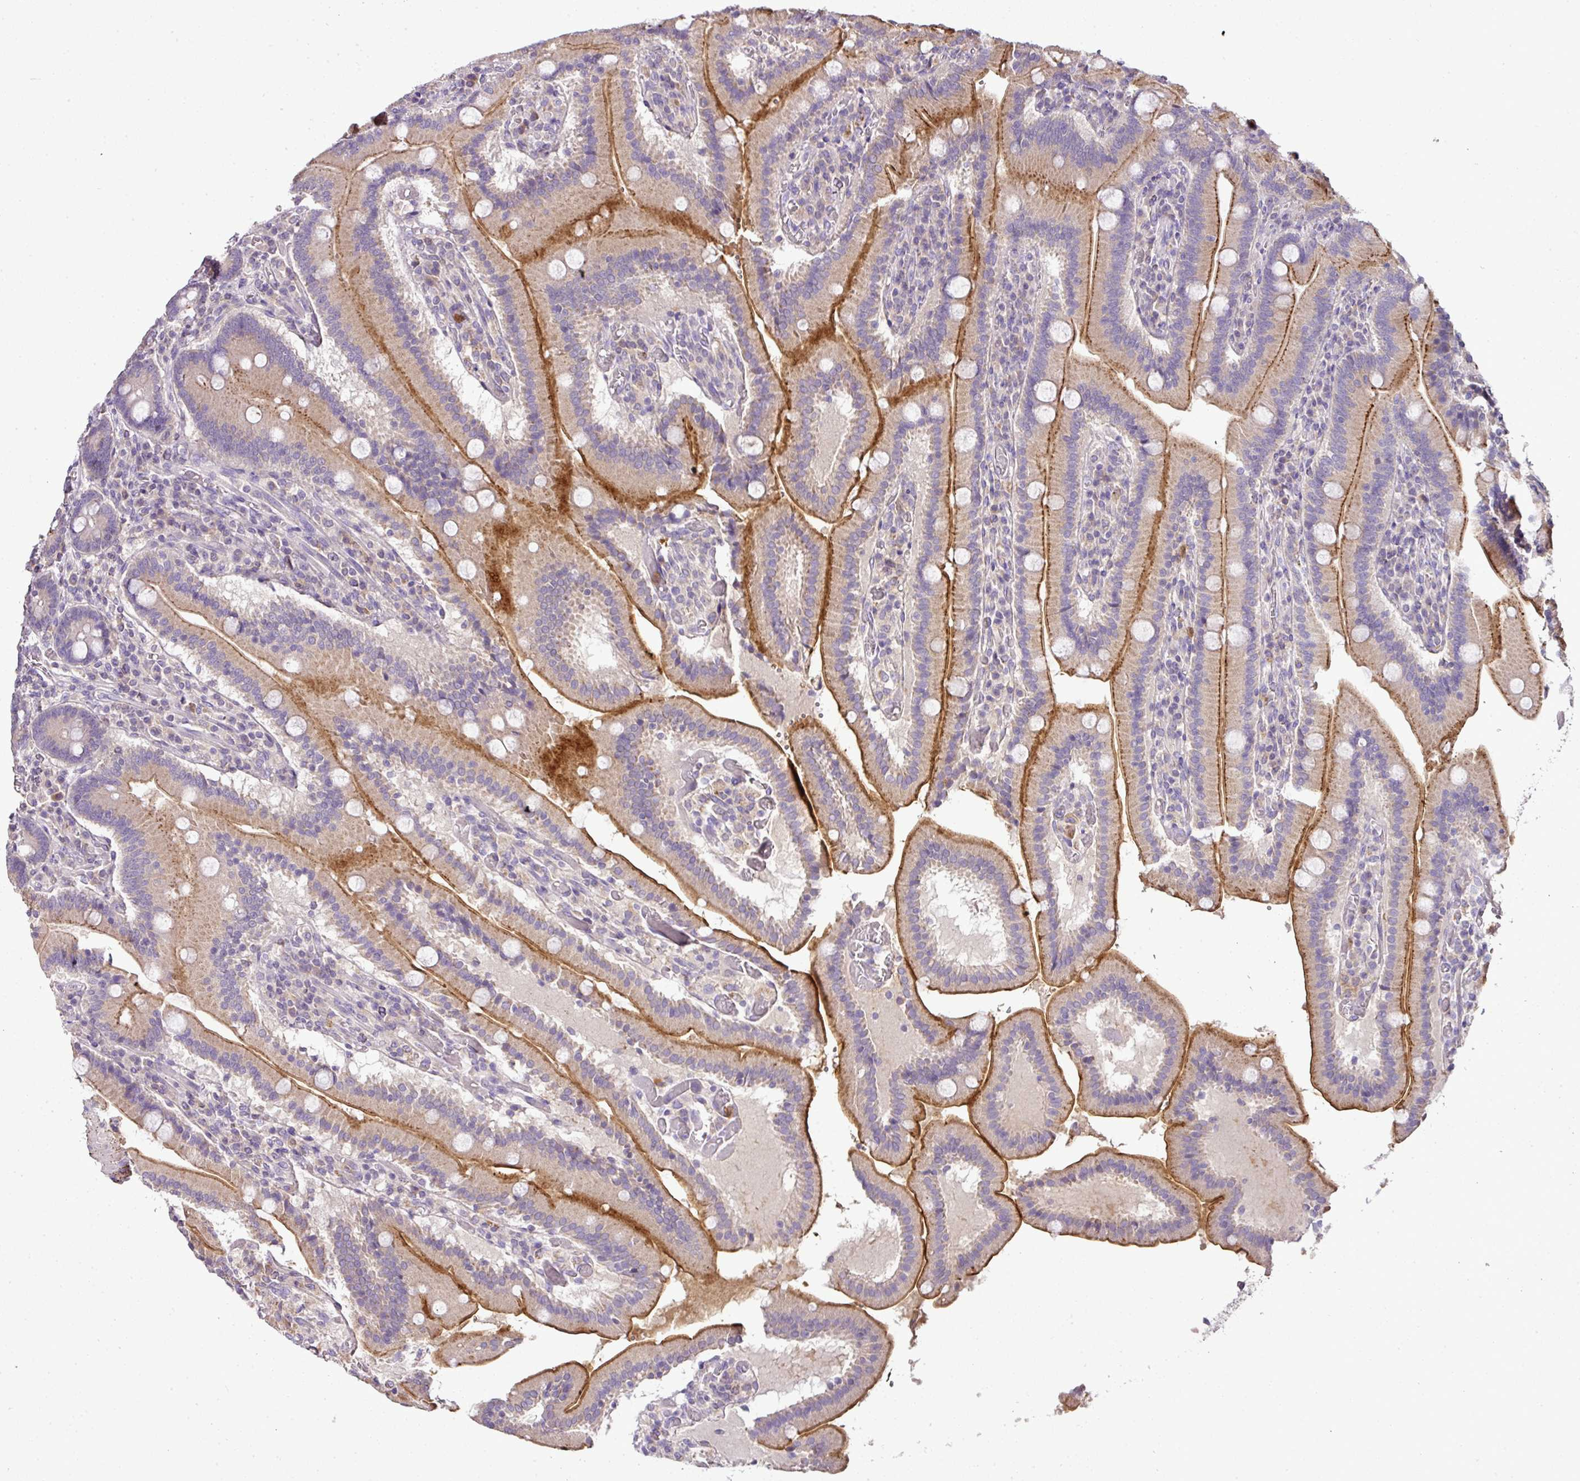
{"staining": {"intensity": "moderate", "quantity": "25%-75%", "location": "cytoplasmic/membranous"}, "tissue": "duodenum", "cell_type": "Glandular cells", "image_type": "normal", "snomed": [{"axis": "morphology", "description": "Normal tissue, NOS"}, {"axis": "topography", "description": "Duodenum"}], "caption": "Glandular cells show medium levels of moderate cytoplasmic/membranous positivity in approximately 25%-75% of cells in benign human duodenum.", "gene": "CAB39L", "patient": {"sex": "female", "age": 62}}